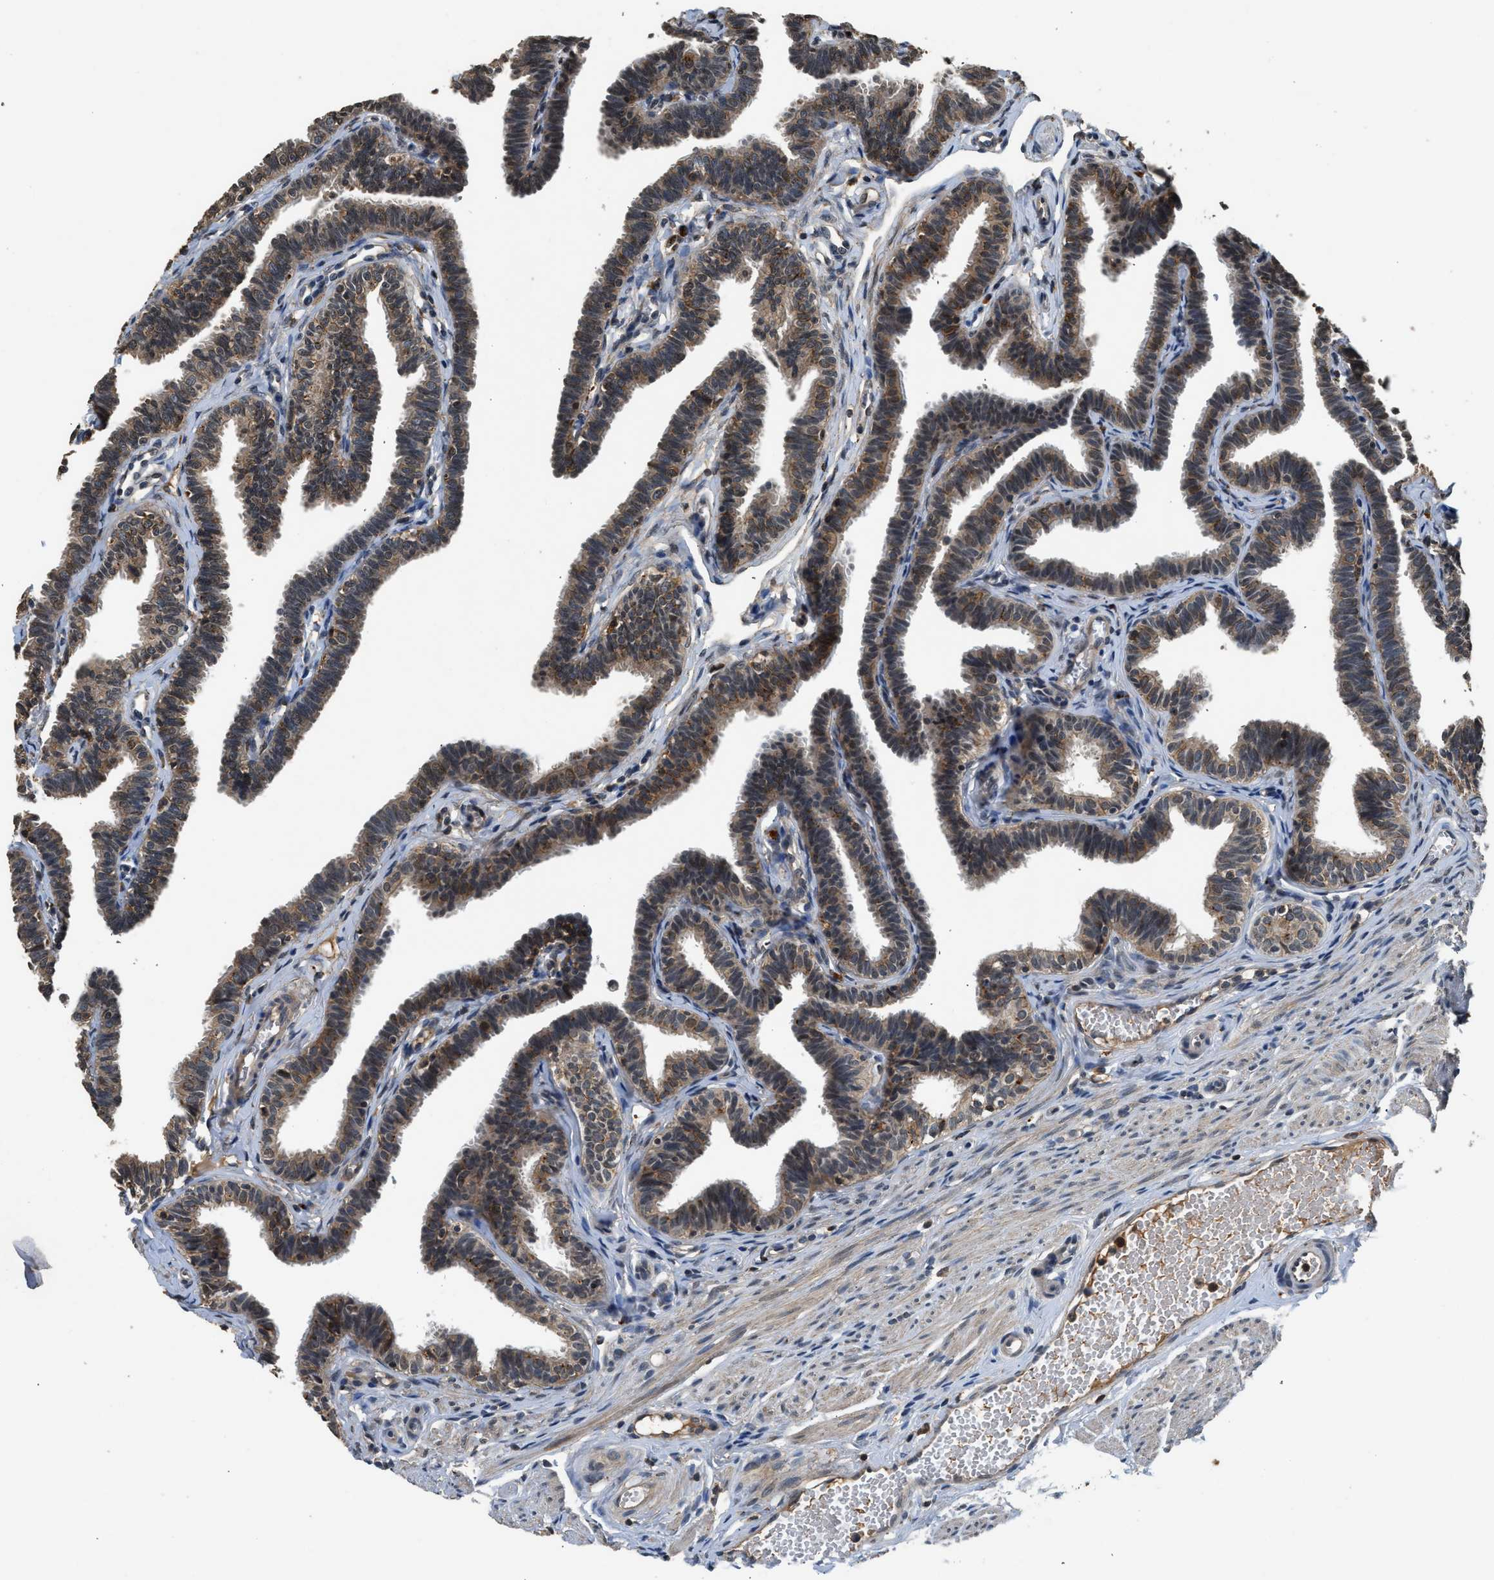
{"staining": {"intensity": "moderate", "quantity": ">75%", "location": "cytoplasmic/membranous"}, "tissue": "fallopian tube", "cell_type": "Glandular cells", "image_type": "normal", "snomed": [{"axis": "morphology", "description": "Normal tissue, NOS"}, {"axis": "topography", "description": "Fallopian tube"}, {"axis": "topography", "description": "Ovary"}], "caption": "Protein expression by IHC demonstrates moderate cytoplasmic/membranous staining in approximately >75% of glandular cells in unremarkable fallopian tube.", "gene": "SLC15A4", "patient": {"sex": "female", "age": 23}}